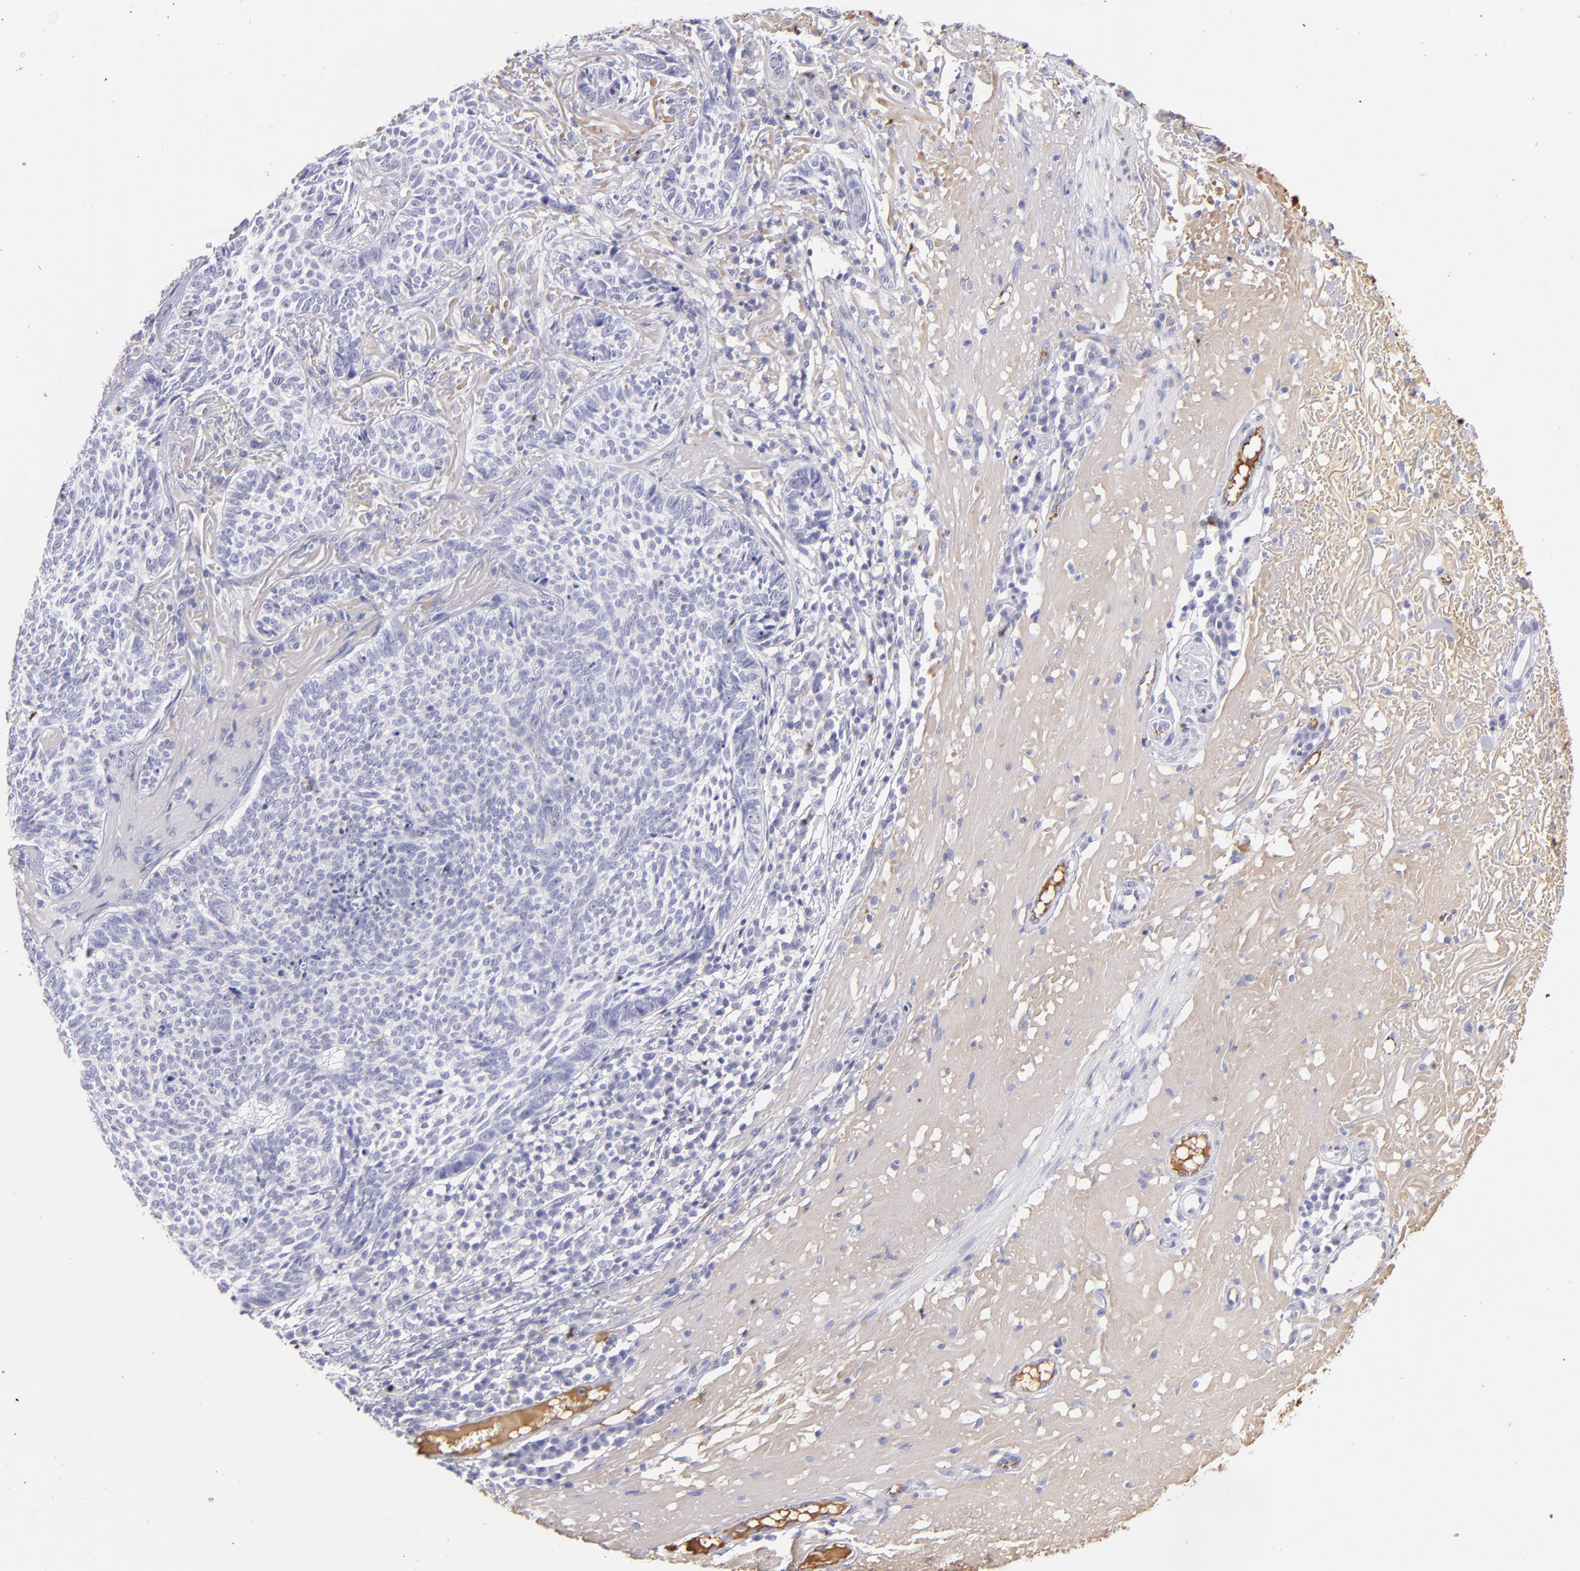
{"staining": {"intensity": "negative", "quantity": "none", "location": "none"}, "tissue": "skin cancer", "cell_type": "Tumor cells", "image_type": "cancer", "snomed": [{"axis": "morphology", "description": "Basal cell carcinoma"}, {"axis": "topography", "description": "Skin"}], "caption": "Tumor cells show no significant protein positivity in skin cancer (basal cell carcinoma). Brightfield microscopy of immunohistochemistry (IHC) stained with DAB (brown) and hematoxylin (blue), captured at high magnification.", "gene": "FGB", "patient": {"sex": "female", "age": 89}}